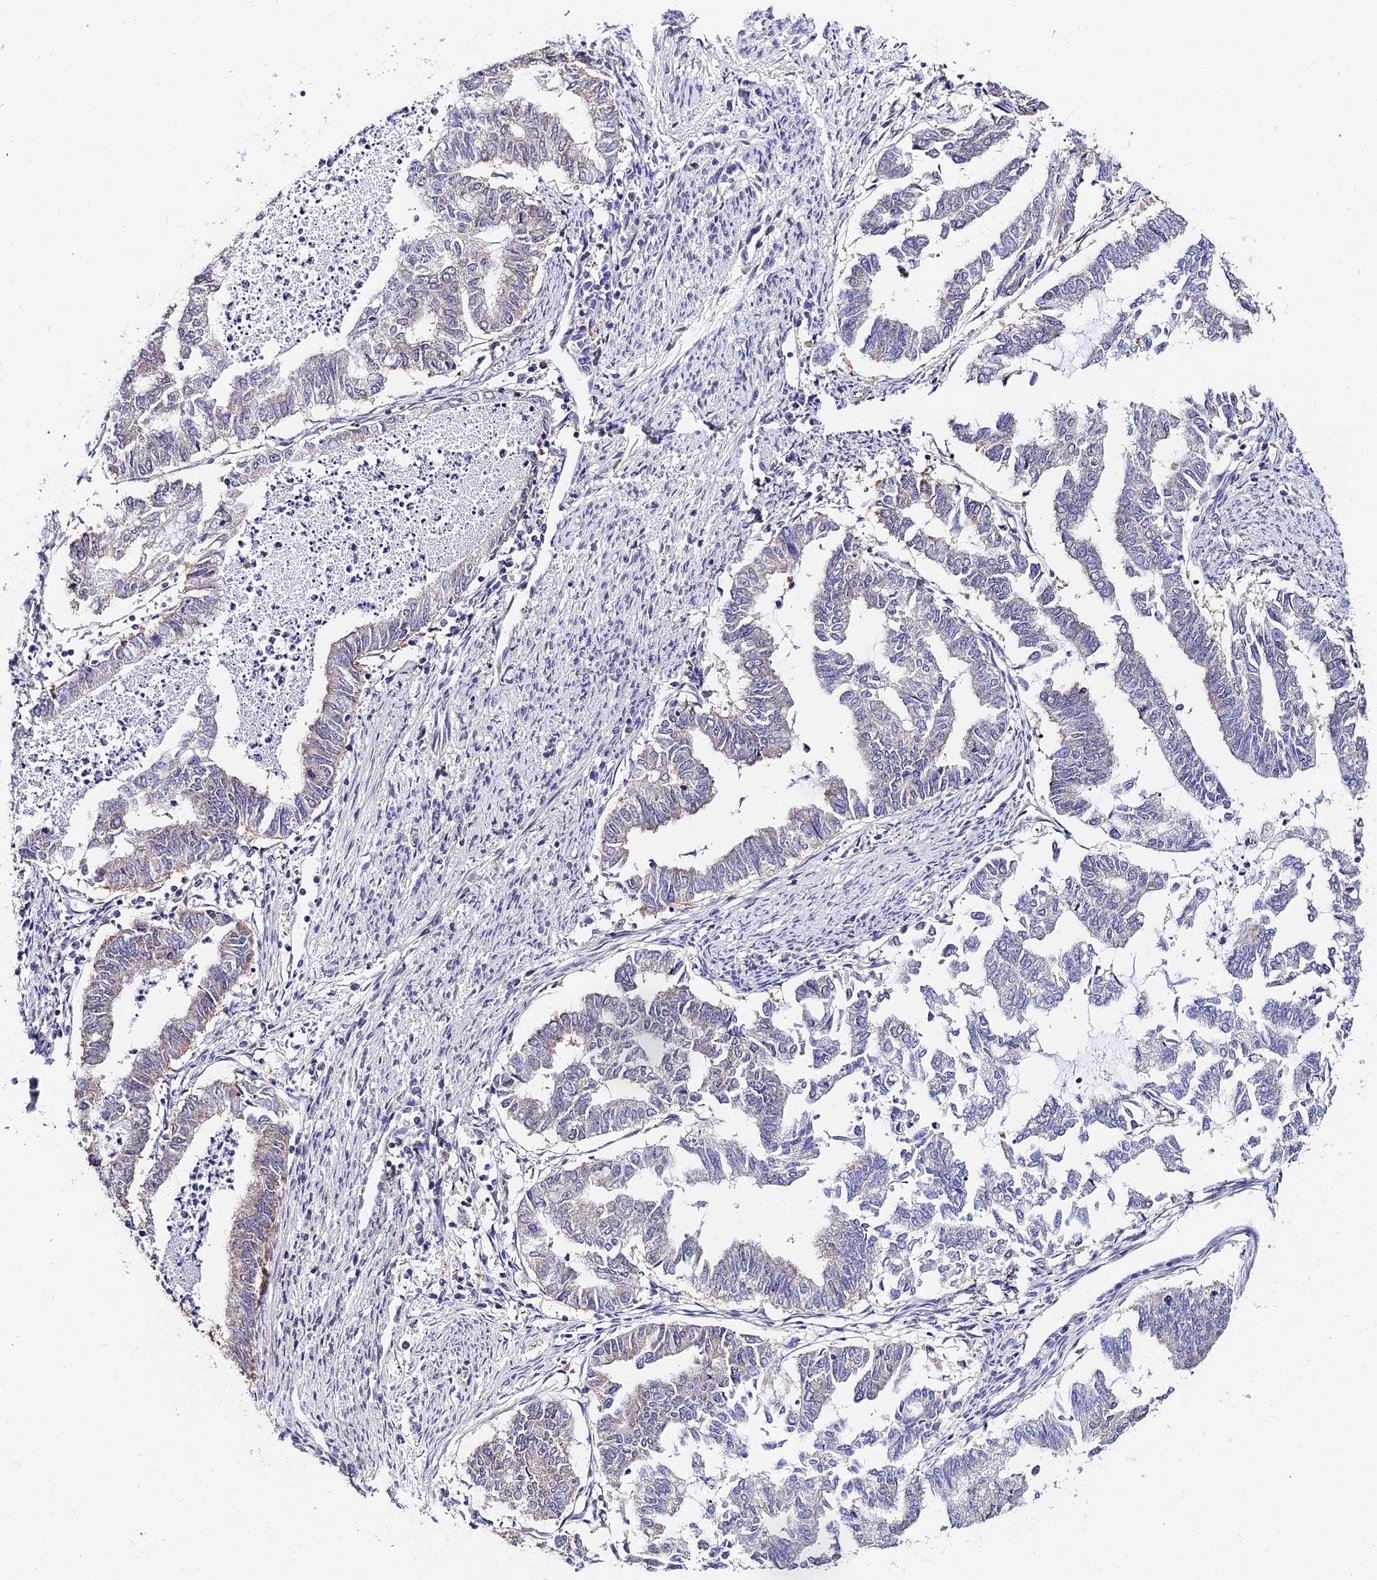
{"staining": {"intensity": "negative", "quantity": "none", "location": "none"}, "tissue": "endometrial cancer", "cell_type": "Tumor cells", "image_type": "cancer", "snomed": [{"axis": "morphology", "description": "Adenocarcinoma, NOS"}, {"axis": "topography", "description": "Endometrium"}], "caption": "Immunohistochemistry of human endometrial cancer (adenocarcinoma) exhibits no expression in tumor cells.", "gene": "INPP4A", "patient": {"sex": "female", "age": 79}}